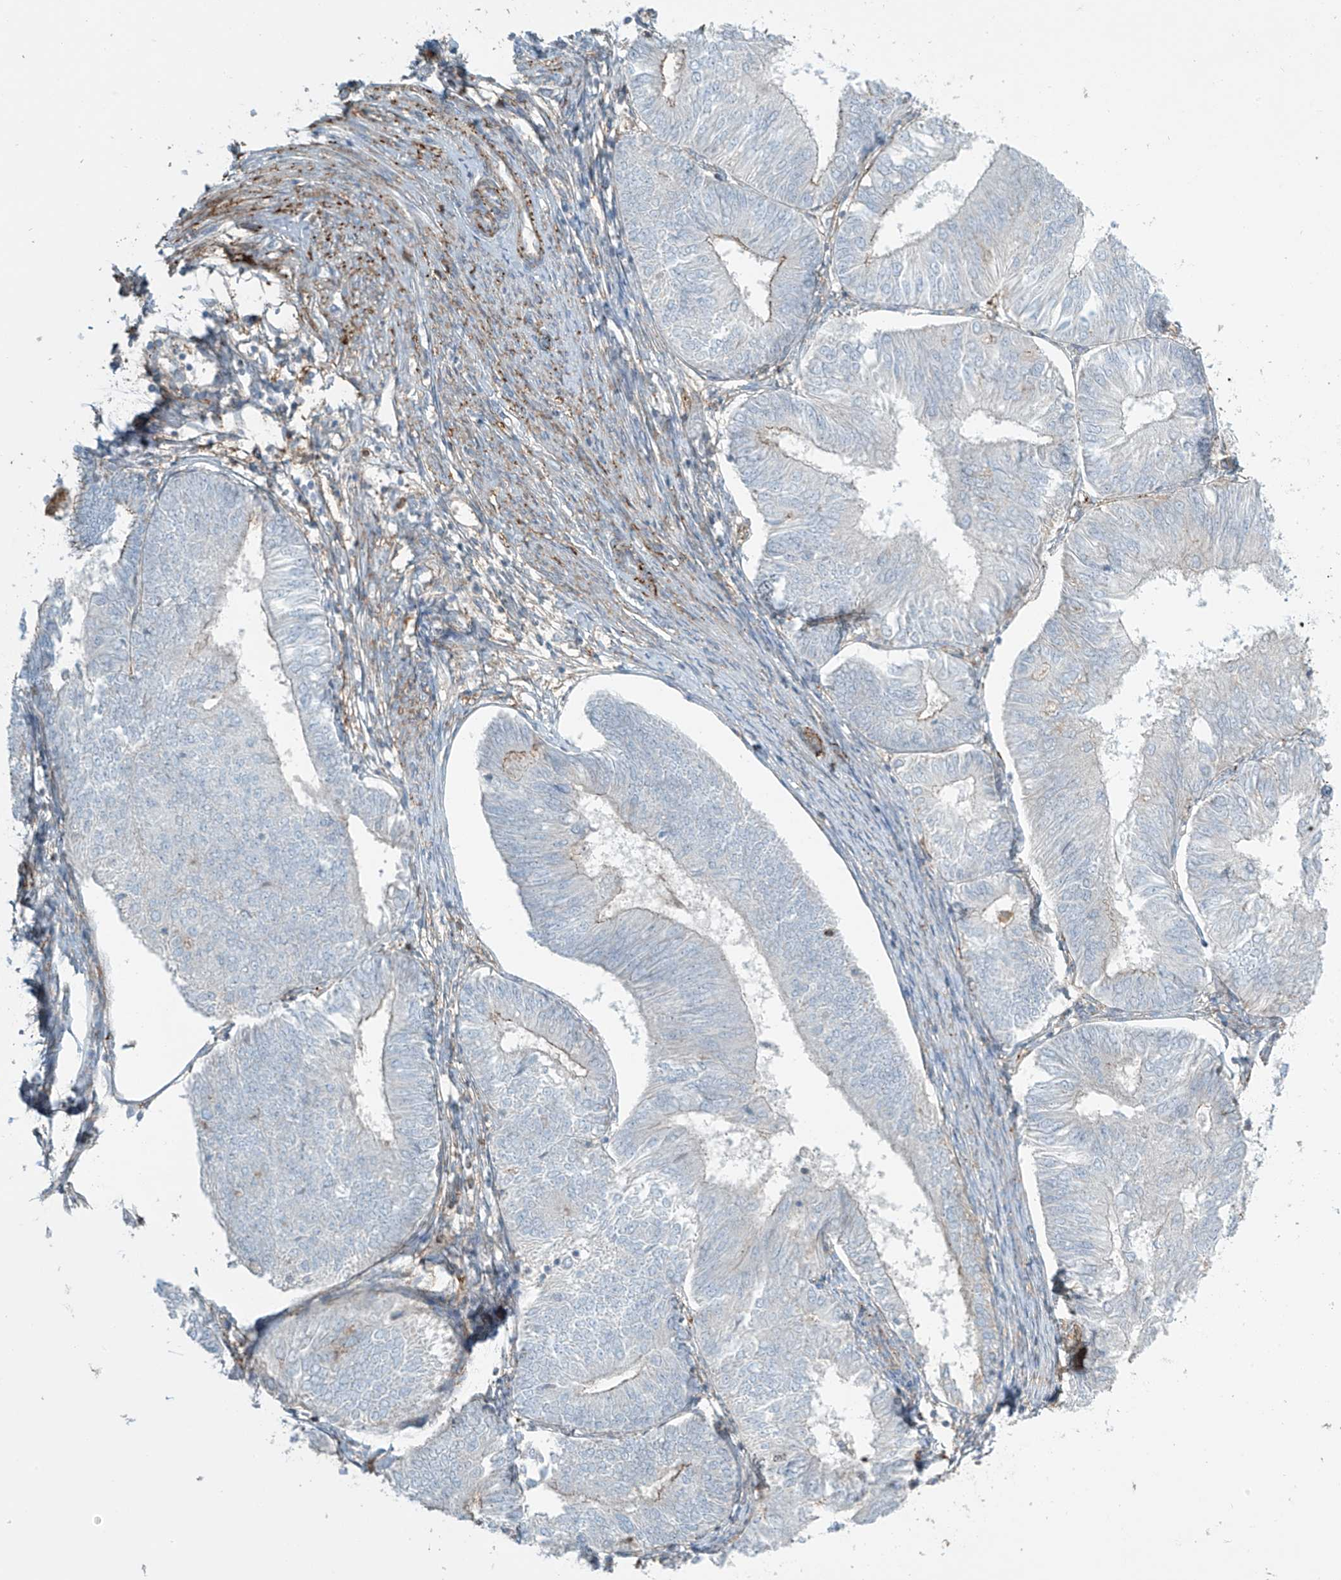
{"staining": {"intensity": "weak", "quantity": "<25%", "location": "cytoplasmic/membranous"}, "tissue": "endometrial cancer", "cell_type": "Tumor cells", "image_type": "cancer", "snomed": [{"axis": "morphology", "description": "Adenocarcinoma, NOS"}, {"axis": "topography", "description": "Endometrium"}], "caption": "High power microscopy histopathology image of an IHC micrograph of endometrial adenocarcinoma, revealing no significant expression in tumor cells.", "gene": "SLC9A2", "patient": {"sex": "female", "age": 58}}